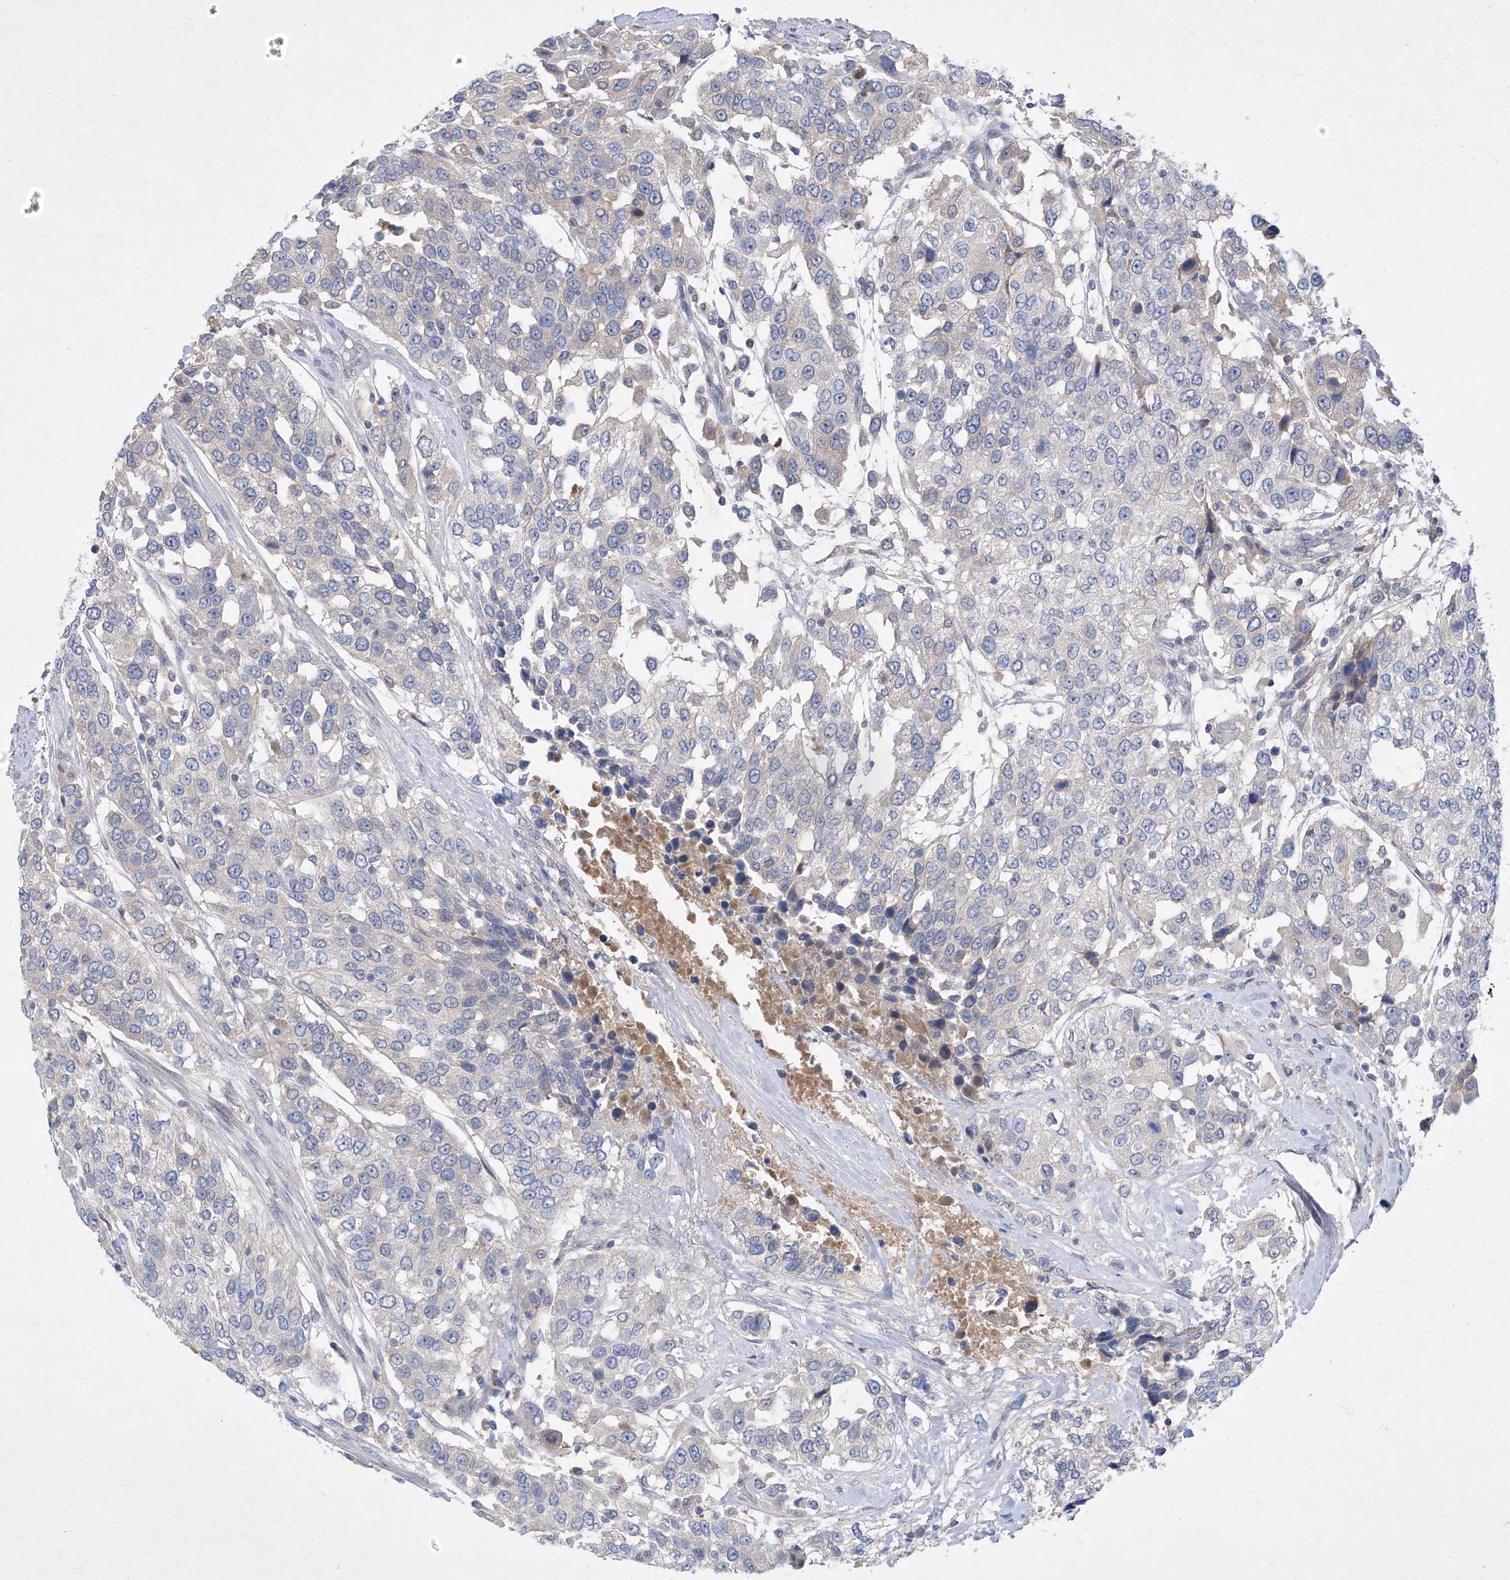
{"staining": {"intensity": "weak", "quantity": "<25%", "location": "cytoplasmic/membranous"}, "tissue": "urothelial cancer", "cell_type": "Tumor cells", "image_type": "cancer", "snomed": [{"axis": "morphology", "description": "Urothelial carcinoma, High grade"}, {"axis": "topography", "description": "Urinary bladder"}], "caption": "This is an immunohistochemistry (IHC) micrograph of human urothelial cancer. There is no positivity in tumor cells.", "gene": "SBK2", "patient": {"sex": "female", "age": 80}}